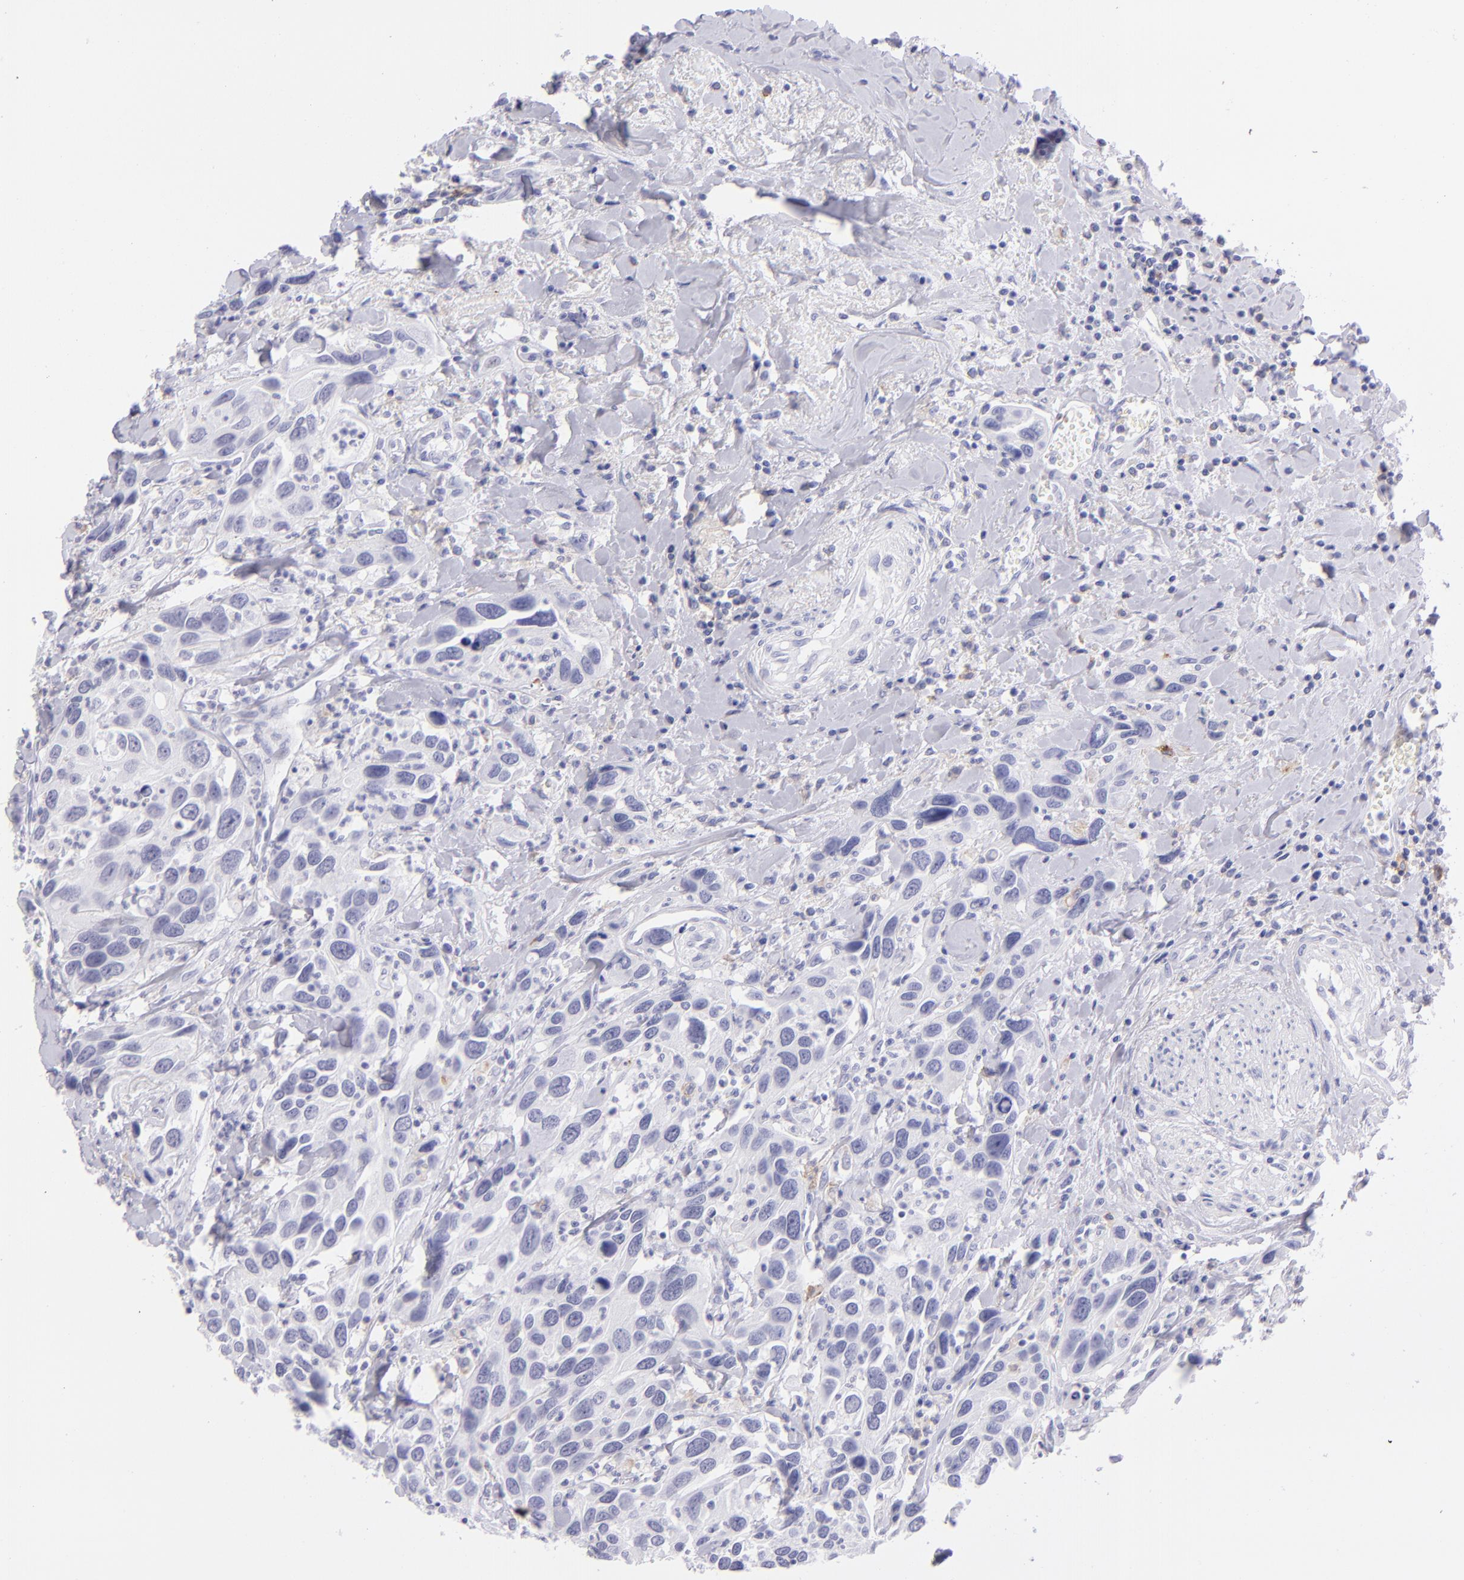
{"staining": {"intensity": "negative", "quantity": "none", "location": "none"}, "tissue": "urothelial cancer", "cell_type": "Tumor cells", "image_type": "cancer", "snomed": [{"axis": "morphology", "description": "Urothelial carcinoma, High grade"}, {"axis": "topography", "description": "Urinary bladder"}], "caption": "Histopathology image shows no significant protein staining in tumor cells of high-grade urothelial carcinoma.", "gene": "CD72", "patient": {"sex": "male", "age": 66}}